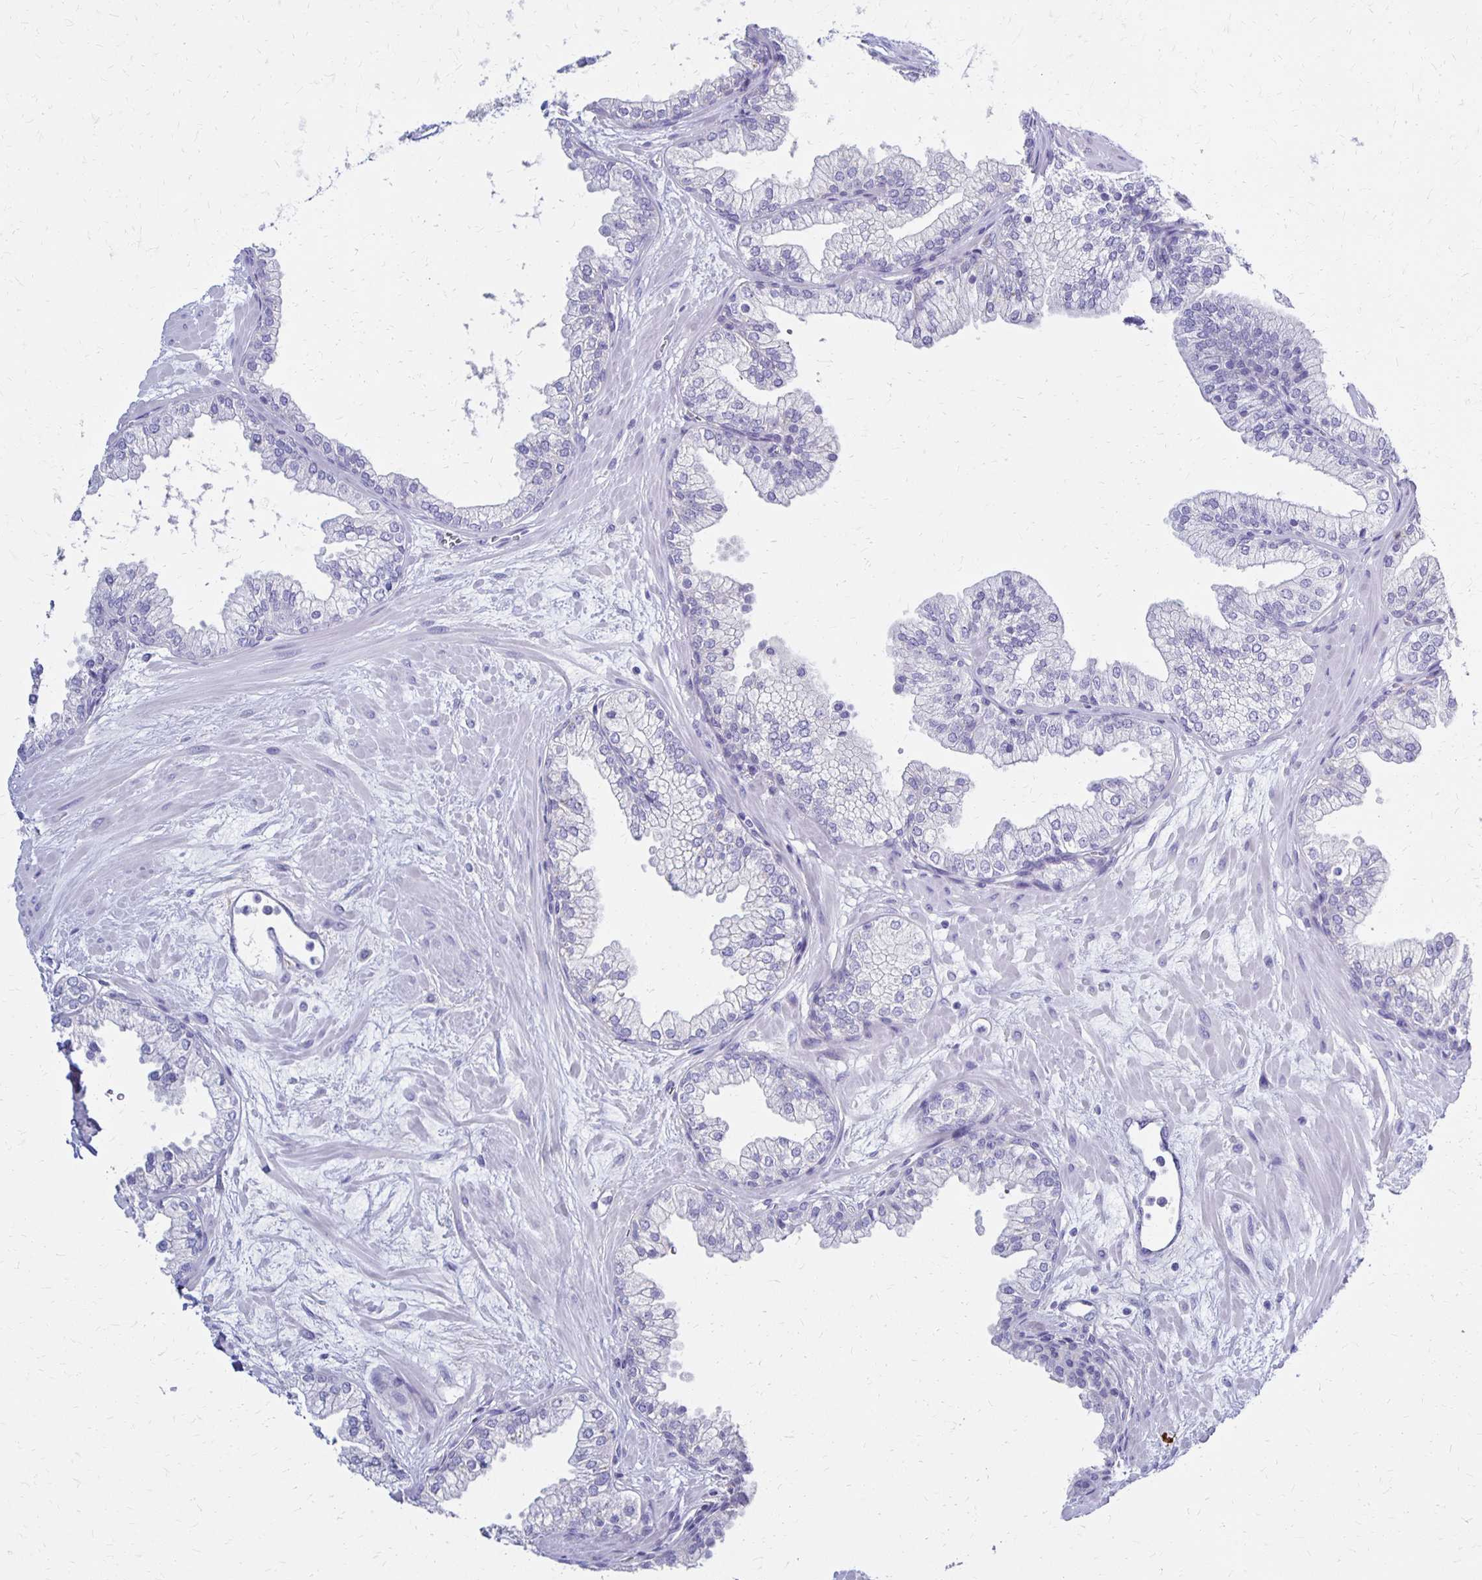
{"staining": {"intensity": "negative", "quantity": "none", "location": "none"}, "tissue": "prostate", "cell_type": "Glandular cells", "image_type": "normal", "snomed": [{"axis": "morphology", "description": "Normal tissue, NOS"}, {"axis": "topography", "description": "Prostate"}, {"axis": "topography", "description": "Peripheral nerve tissue"}], "caption": "This is an immunohistochemistry micrograph of benign prostate. There is no staining in glandular cells.", "gene": "FNTB", "patient": {"sex": "male", "age": 61}}